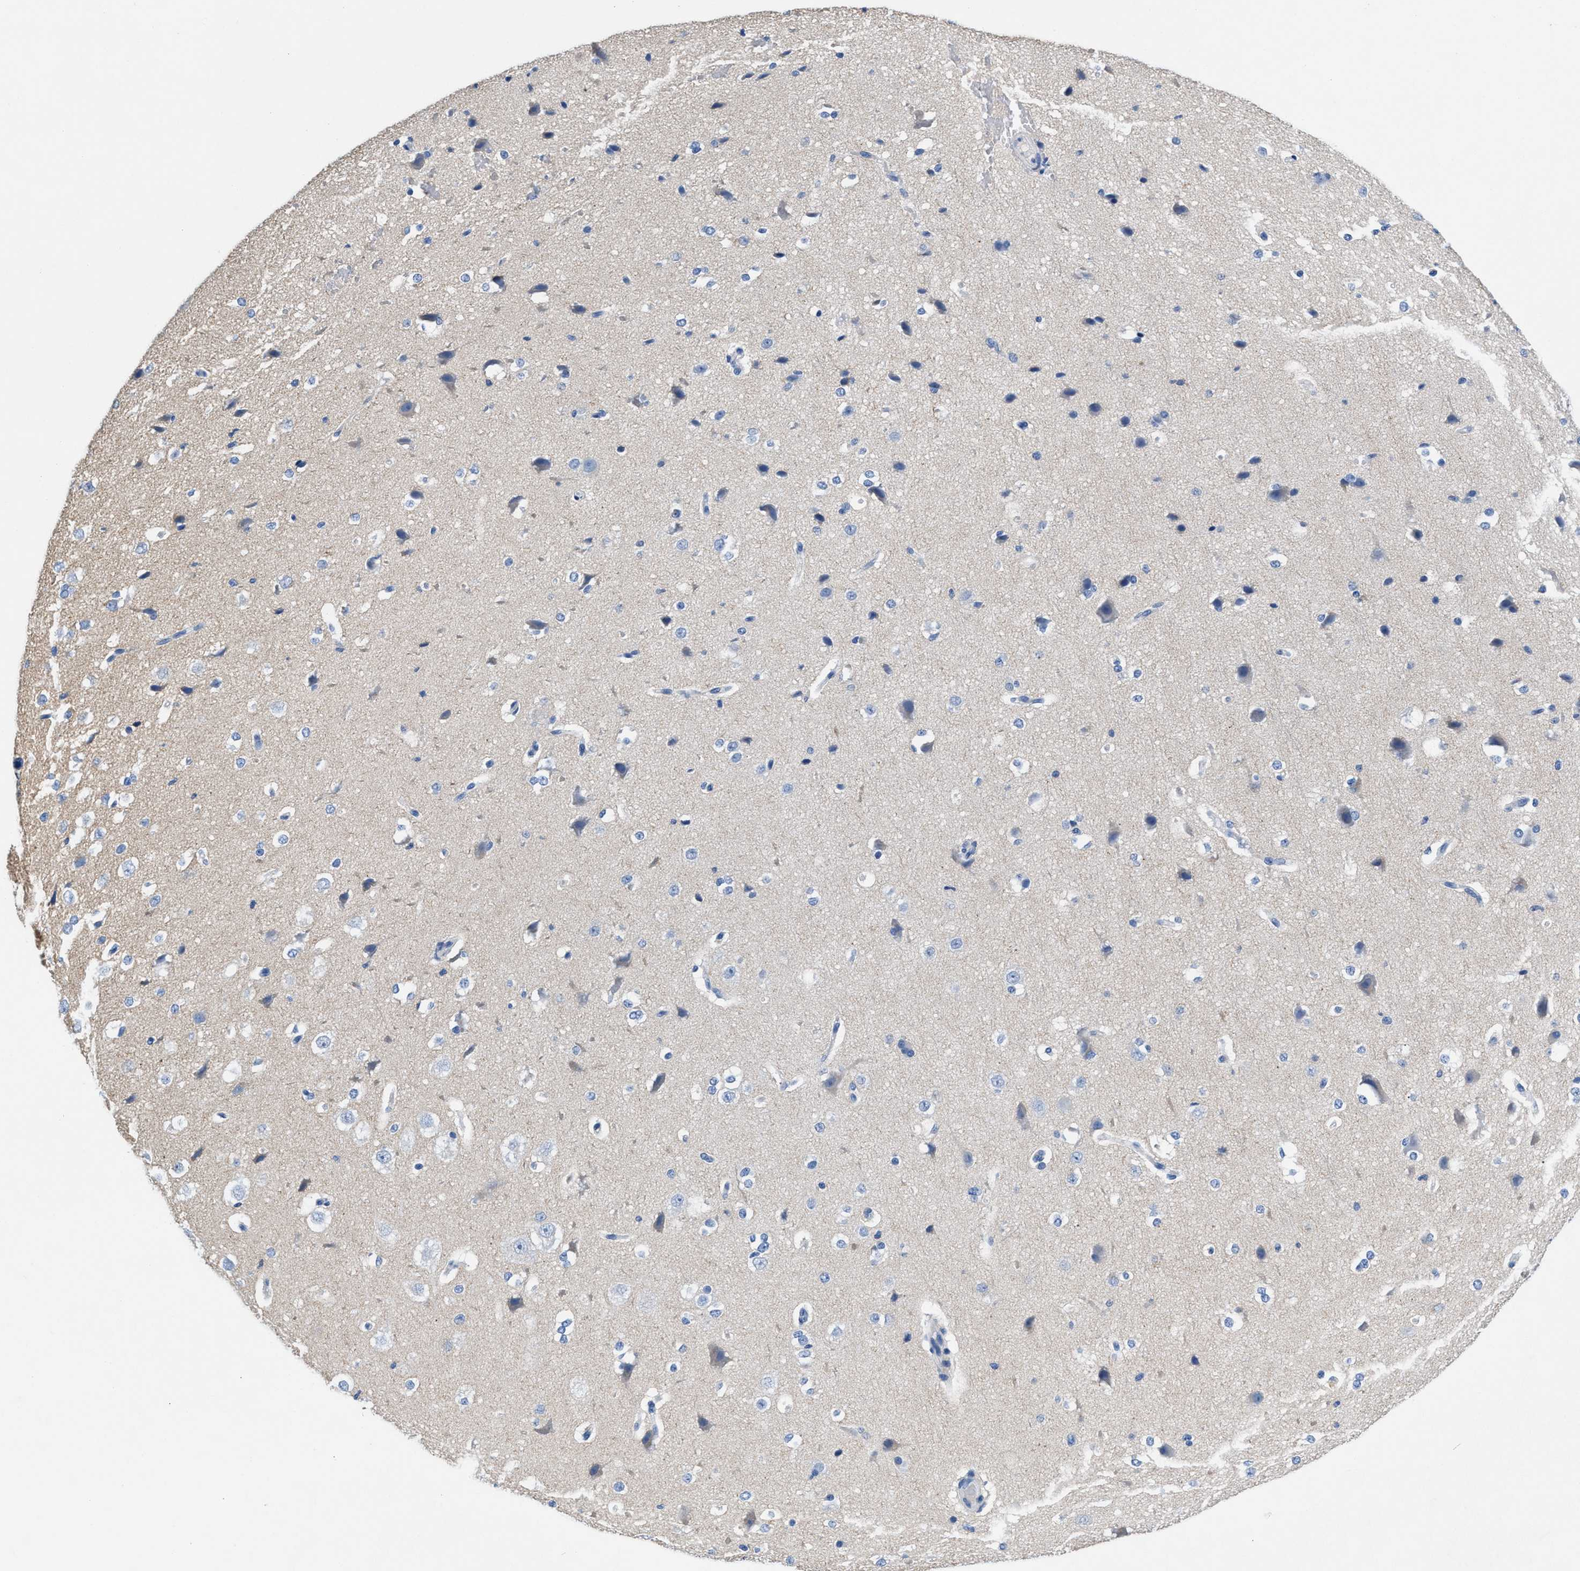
{"staining": {"intensity": "negative", "quantity": "none", "location": "none"}, "tissue": "cerebral cortex", "cell_type": "Endothelial cells", "image_type": "normal", "snomed": [{"axis": "morphology", "description": "Normal tissue, NOS"}, {"axis": "morphology", "description": "Developmental malformation"}, {"axis": "topography", "description": "Cerebral cortex"}], "caption": "Immunohistochemistry (IHC) image of benign human cerebral cortex stained for a protein (brown), which exhibits no positivity in endothelial cells. (Brightfield microscopy of DAB IHC at high magnification).", "gene": "SLFN13", "patient": {"sex": "female", "age": 30}}